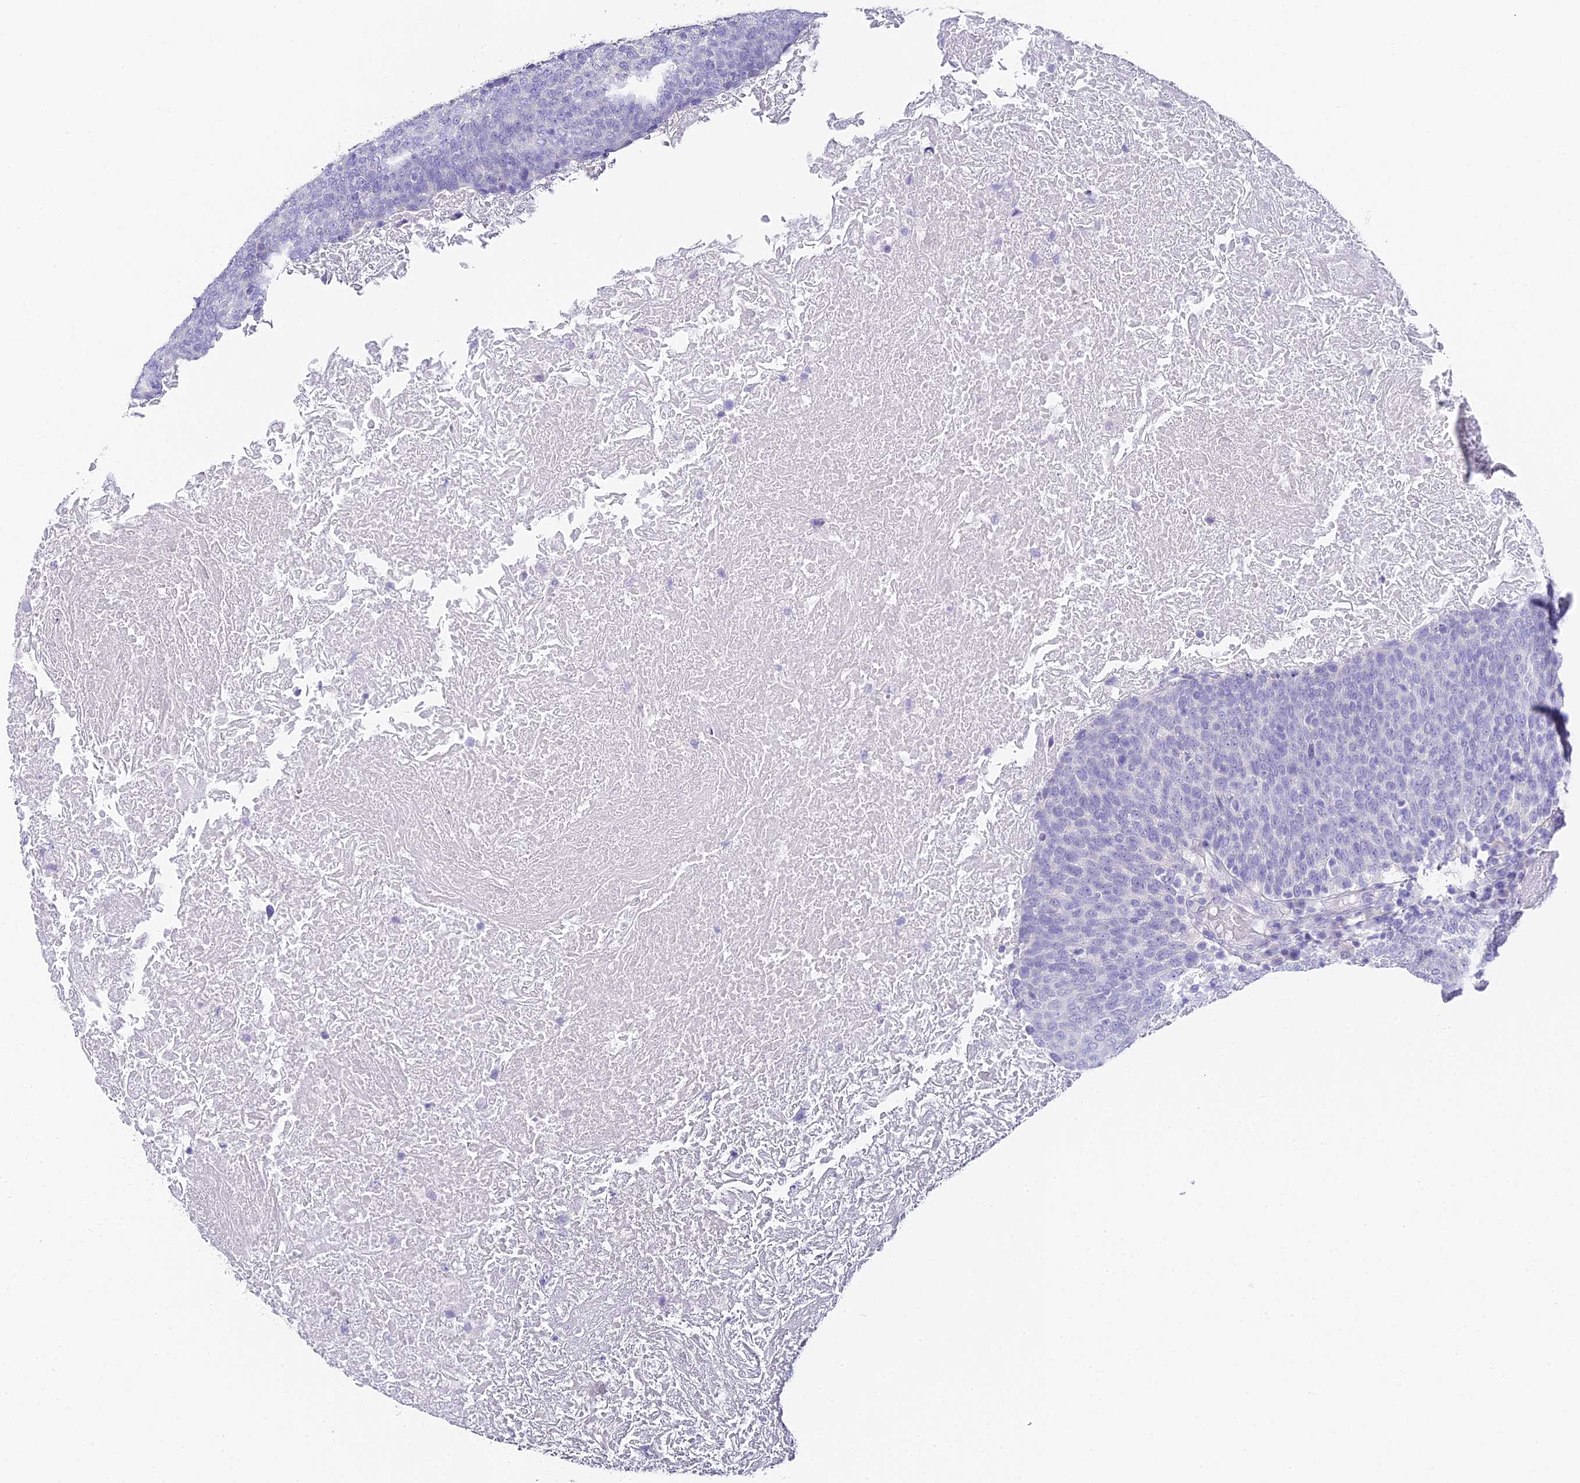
{"staining": {"intensity": "negative", "quantity": "none", "location": "none"}, "tissue": "head and neck cancer", "cell_type": "Tumor cells", "image_type": "cancer", "snomed": [{"axis": "morphology", "description": "Squamous cell carcinoma, NOS"}, {"axis": "morphology", "description": "Squamous cell carcinoma, metastatic, NOS"}, {"axis": "topography", "description": "Lymph node"}, {"axis": "topography", "description": "Head-Neck"}], "caption": "Tumor cells are negative for brown protein staining in head and neck cancer (metastatic squamous cell carcinoma).", "gene": "ABHD14A-ACY1", "patient": {"sex": "male", "age": 62}}